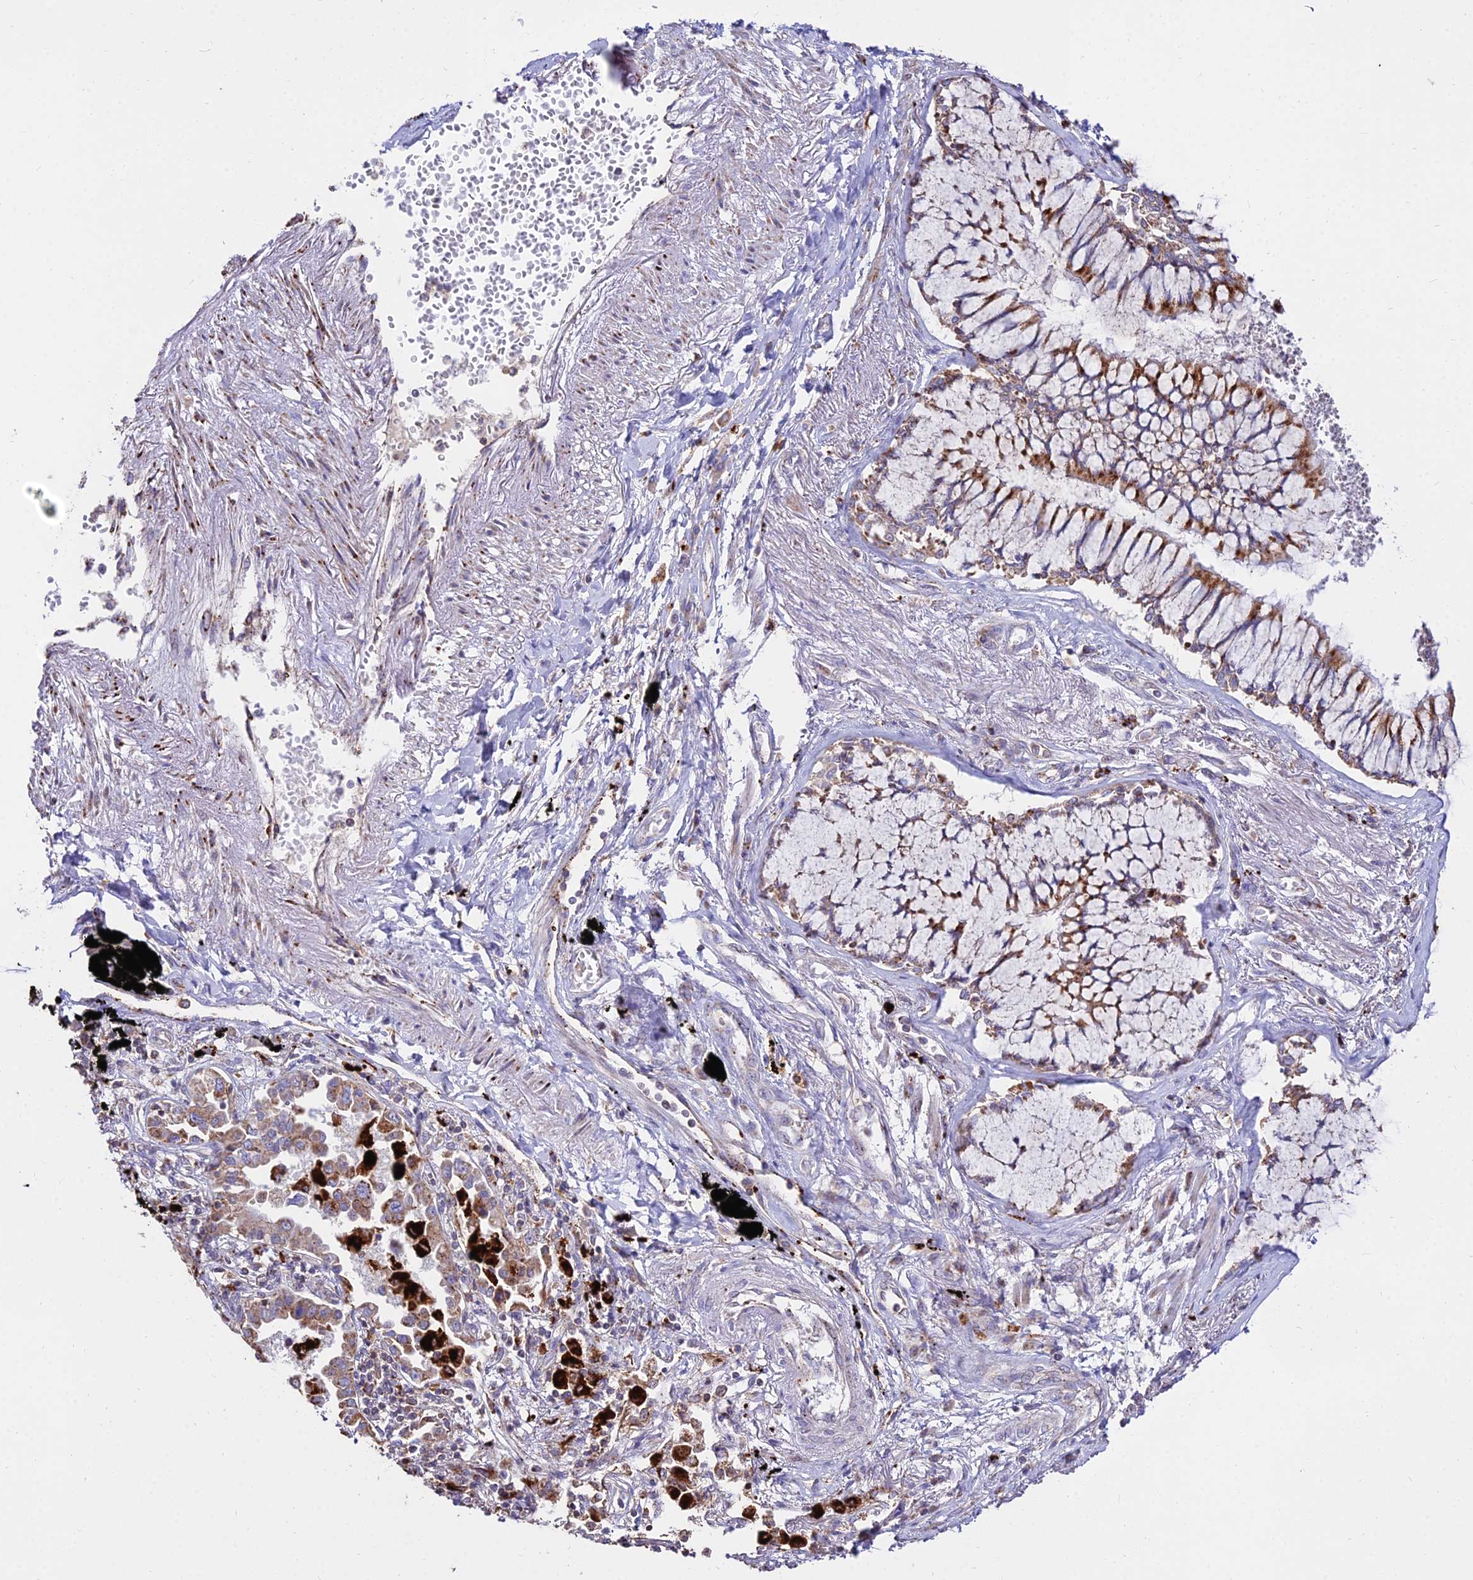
{"staining": {"intensity": "moderate", "quantity": ">75%", "location": "cytoplasmic/membranous"}, "tissue": "lung cancer", "cell_type": "Tumor cells", "image_type": "cancer", "snomed": [{"axis": "morphology", "description": "Adenocarcinoma, NOS"}, {"axis": "topography", "description": "Lung"}], "caption": "Immunohistochemical staining of lung cancer (adenocarcinoma) reveals medium levels of moderate cytoplasmic/membranous protein staining in approximately >75% of tumor cells.", "gene": "PNLIPRP3", "patient": {"sex": "male", "age": 67}}